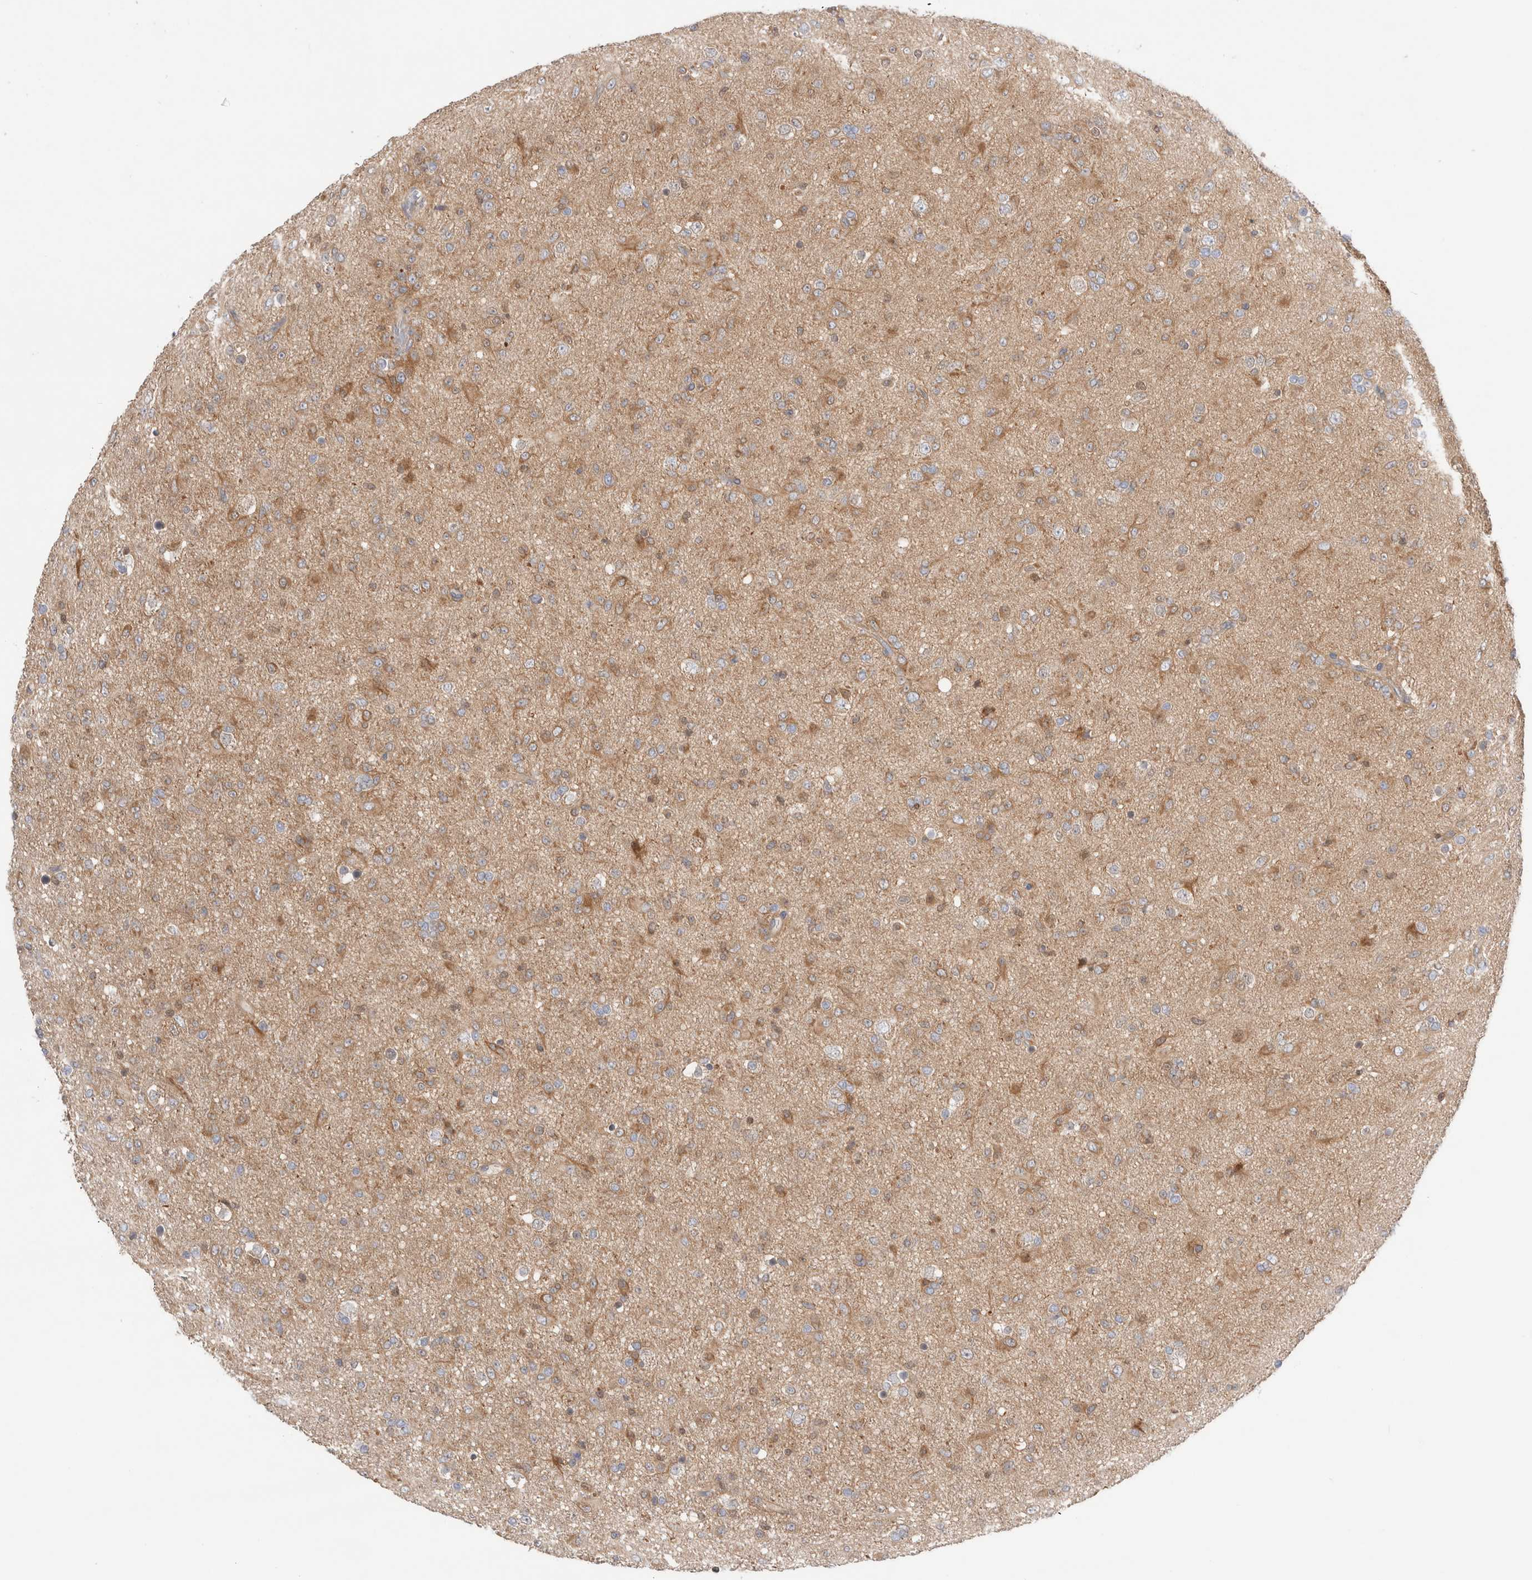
{"staining": {"intensity": "moderate", "quantity": ">75%", "location": "cytoplasmic/membranous"}, "tissue": "glioma", "cell_type": "Tumor cells", "image_type": "cancer", "snomed": [{"axis": "morphology", "description": "Glioma, malignant, Low grade"}, {"axis": "topography", "description": "Brain"}], "caption": "Immunohistochemistry (IHC) micrograph of neoplastic tissue: human glioma stained using immunohistochemistry displays medium levels of moderate protein expression localized specifically in the cytoplasmic/membranous of tumor cells, appearing as a cytoplasmic/membranous brown color.", "gene": "KLHL14", "patient": {"sex": "male", "age": 65}}